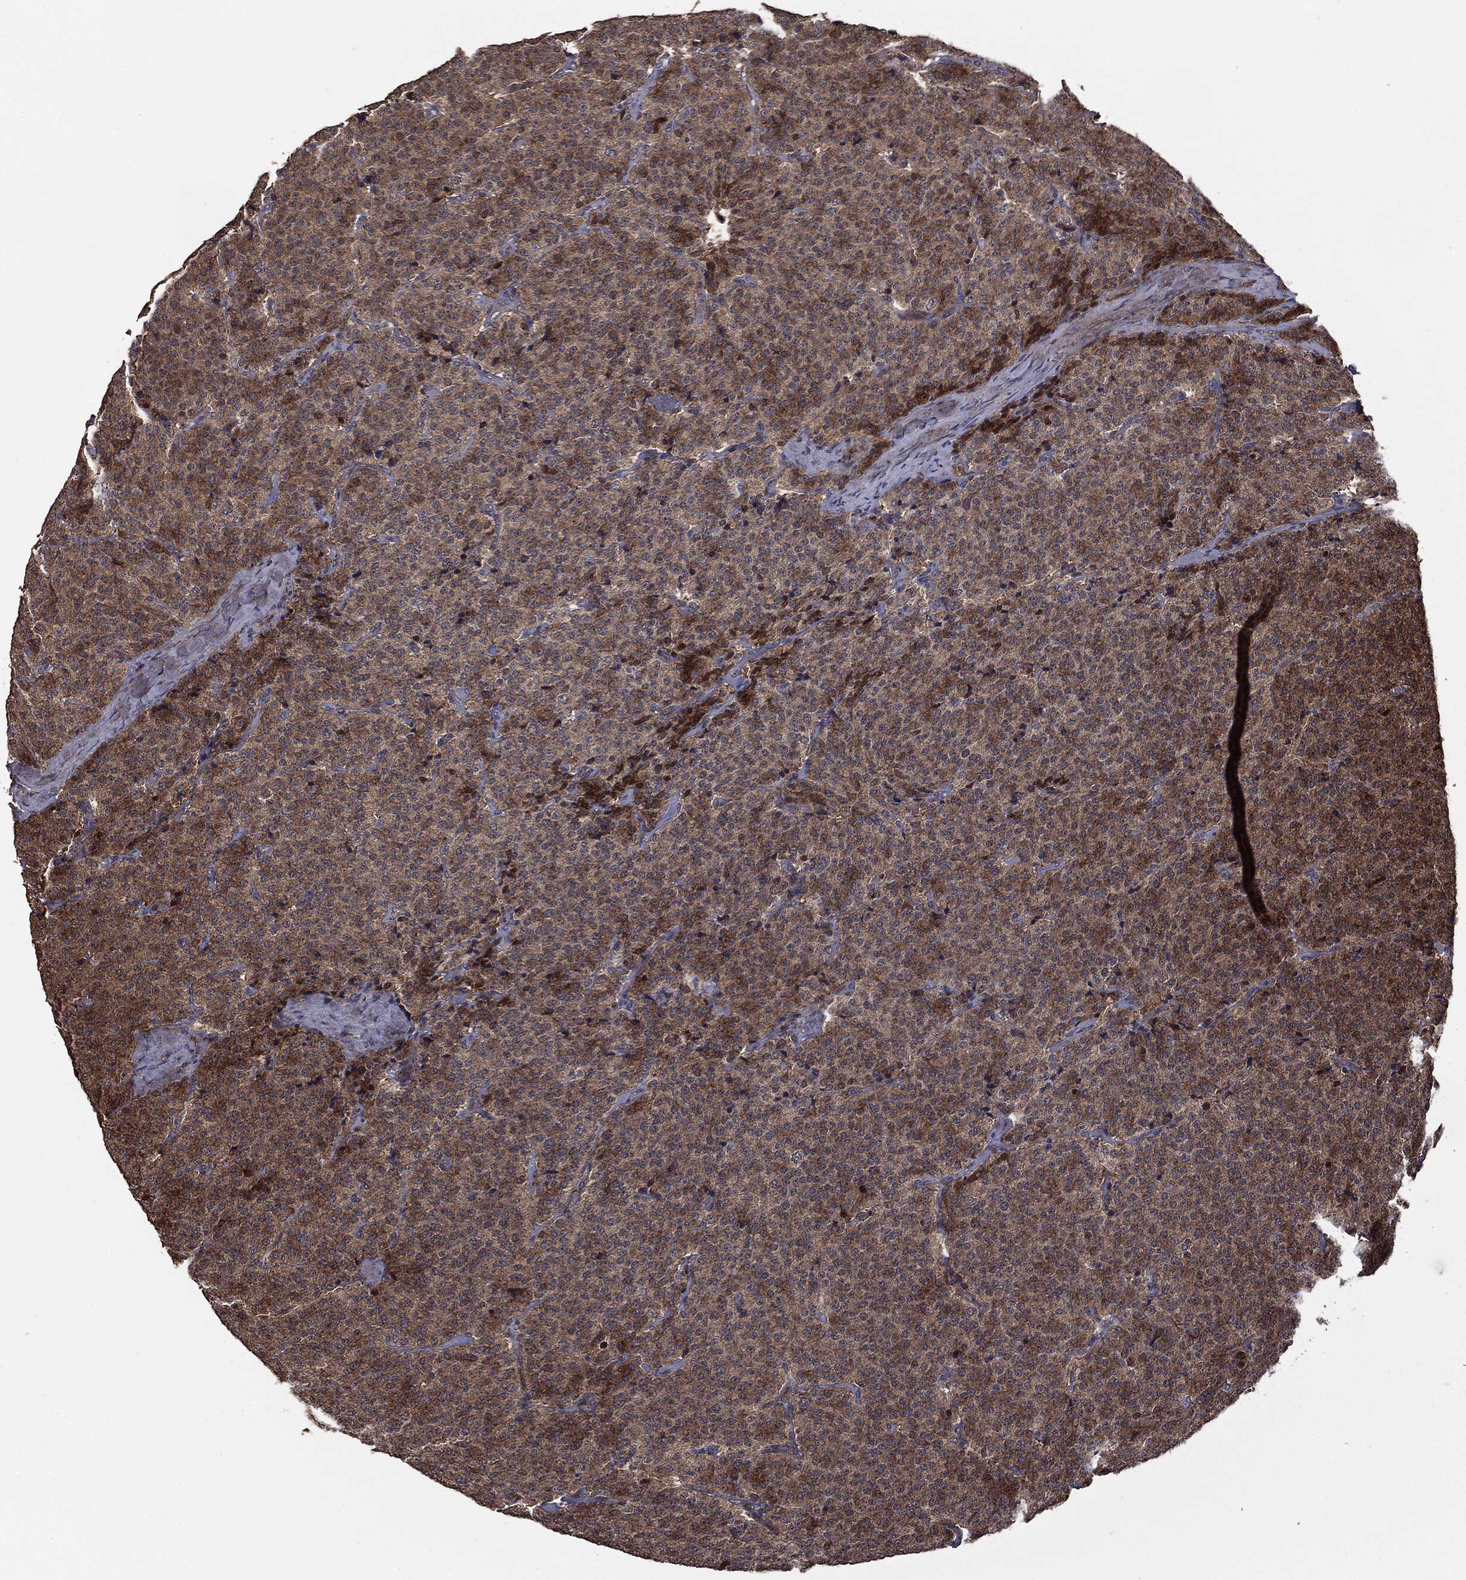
{"staining": {"intensity": "moderate", "quantity": ">75%", "location": "cytoplasmic/membranous"}, "tissue": "carcinoid", "cell_type": "Tumor cells", "image_type": "cancer", "snomed": [{"axis": "morphology", "description": "Carcinoid, malignant, NOS"}, {"axis": "topography", "description": "Small intestine"}], "caption": "The immunohistochemical stain labels moderate cytoplasmic/membranous positivity in tumor cells of malignant carcinoid tissue. Using DAB (3,3'-diaminobenzidine) (brown) and hematoxylin (blue) stains, captured at high magnification using brightfield microscopy.", "gene": "MTOR", "patient": {"sex": "female", "age": 58}}